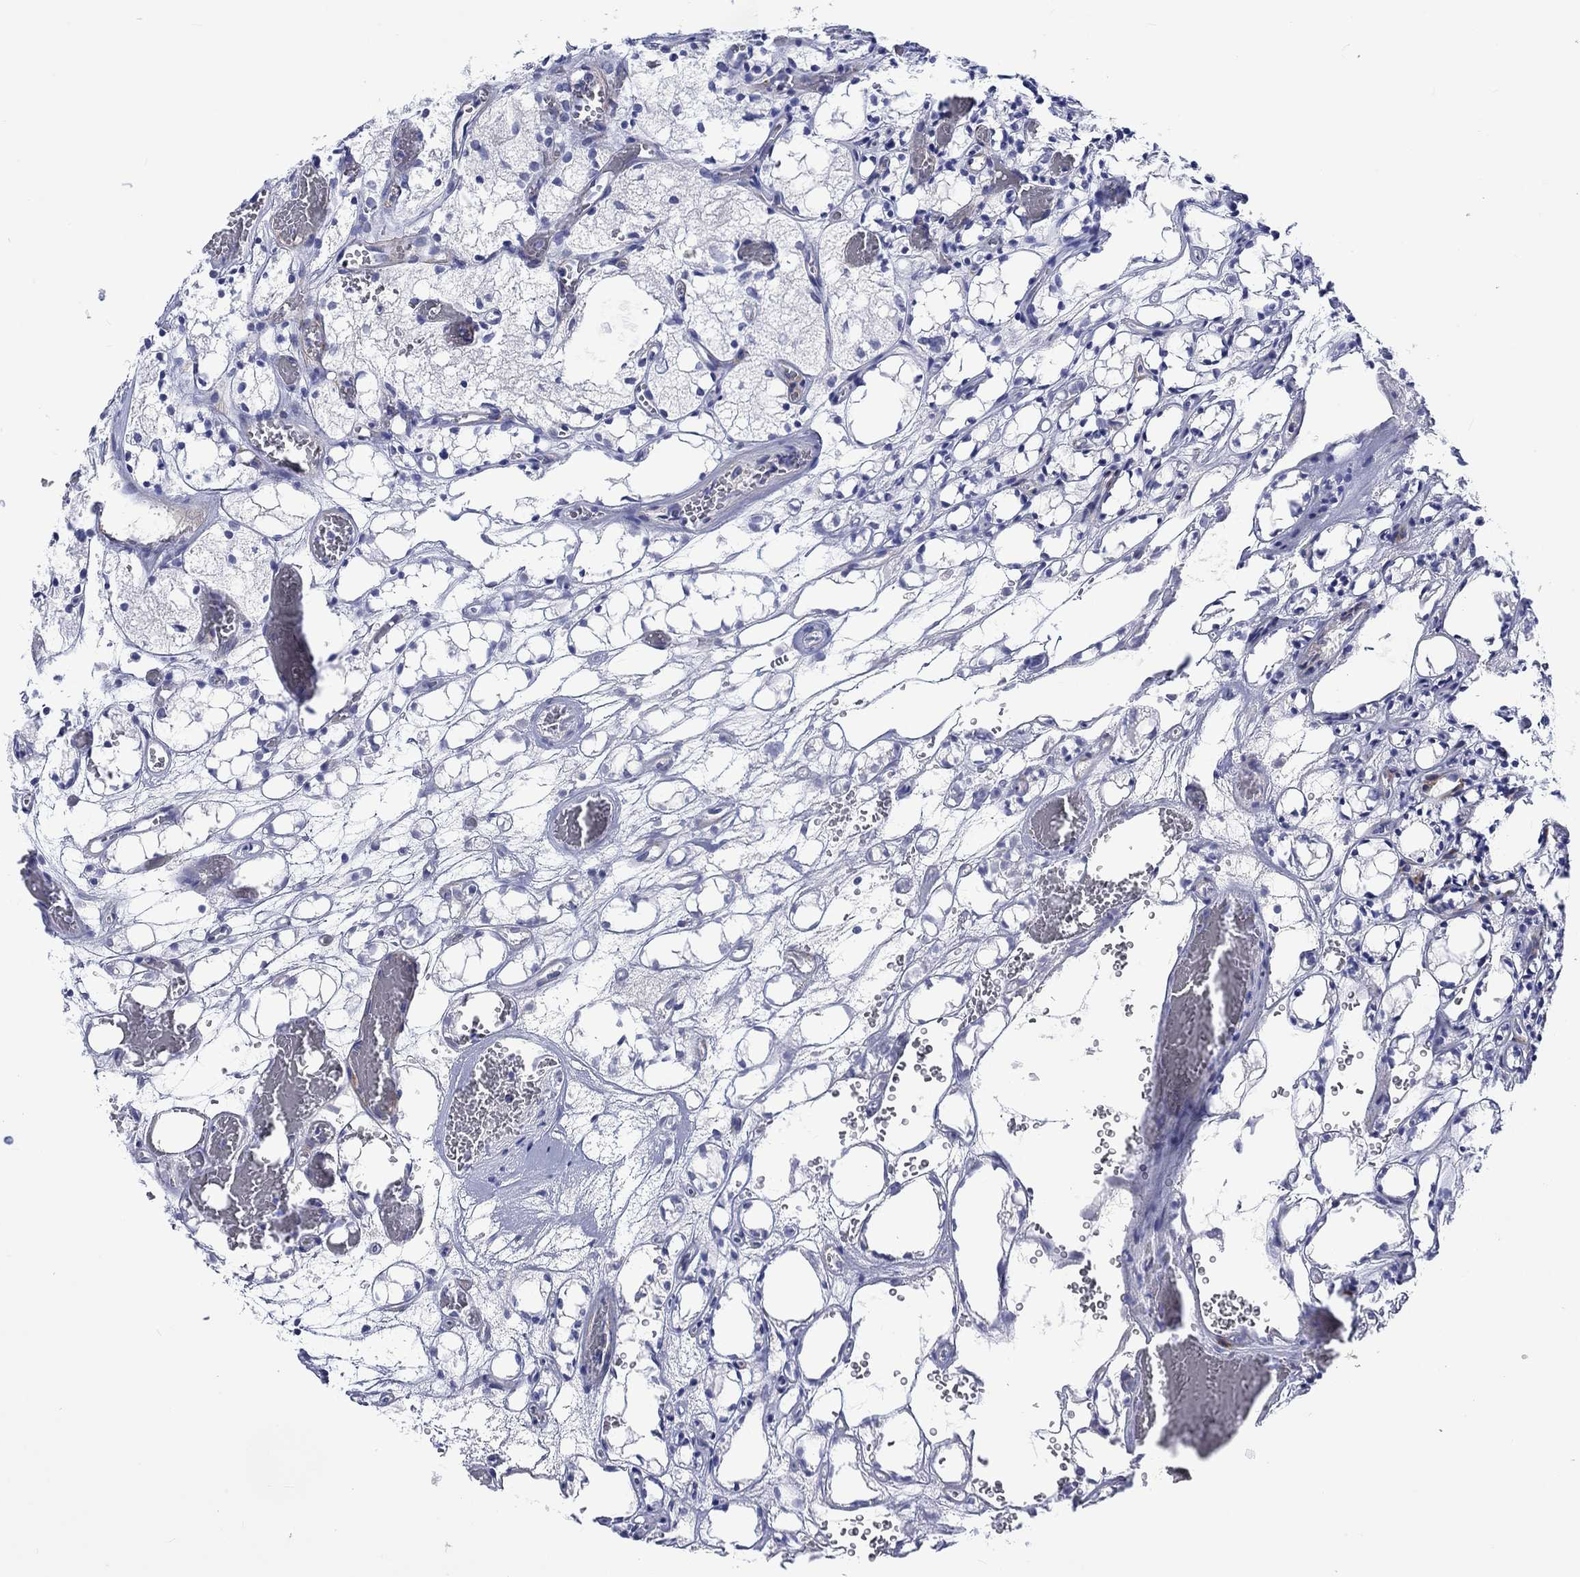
{"staining": {"intensity": "negative", "quantity": "none", "location": "none"}, "tissue": "renal cancer", "cell_type": "Tumor cells", "image_type": "cancer", "snomed": [{"axis": "morphology", "description": "Adenocarcinoma, NOS"}, {"axis": "topography", "description": "Kidney"}], "caption": "This is an IHC photomicrograph of renal cancer (adenocarcinoma). There is no positivity in tumor cells.", "gene": "CACNG3", "patient": {"sex": "female", "age": 69}}